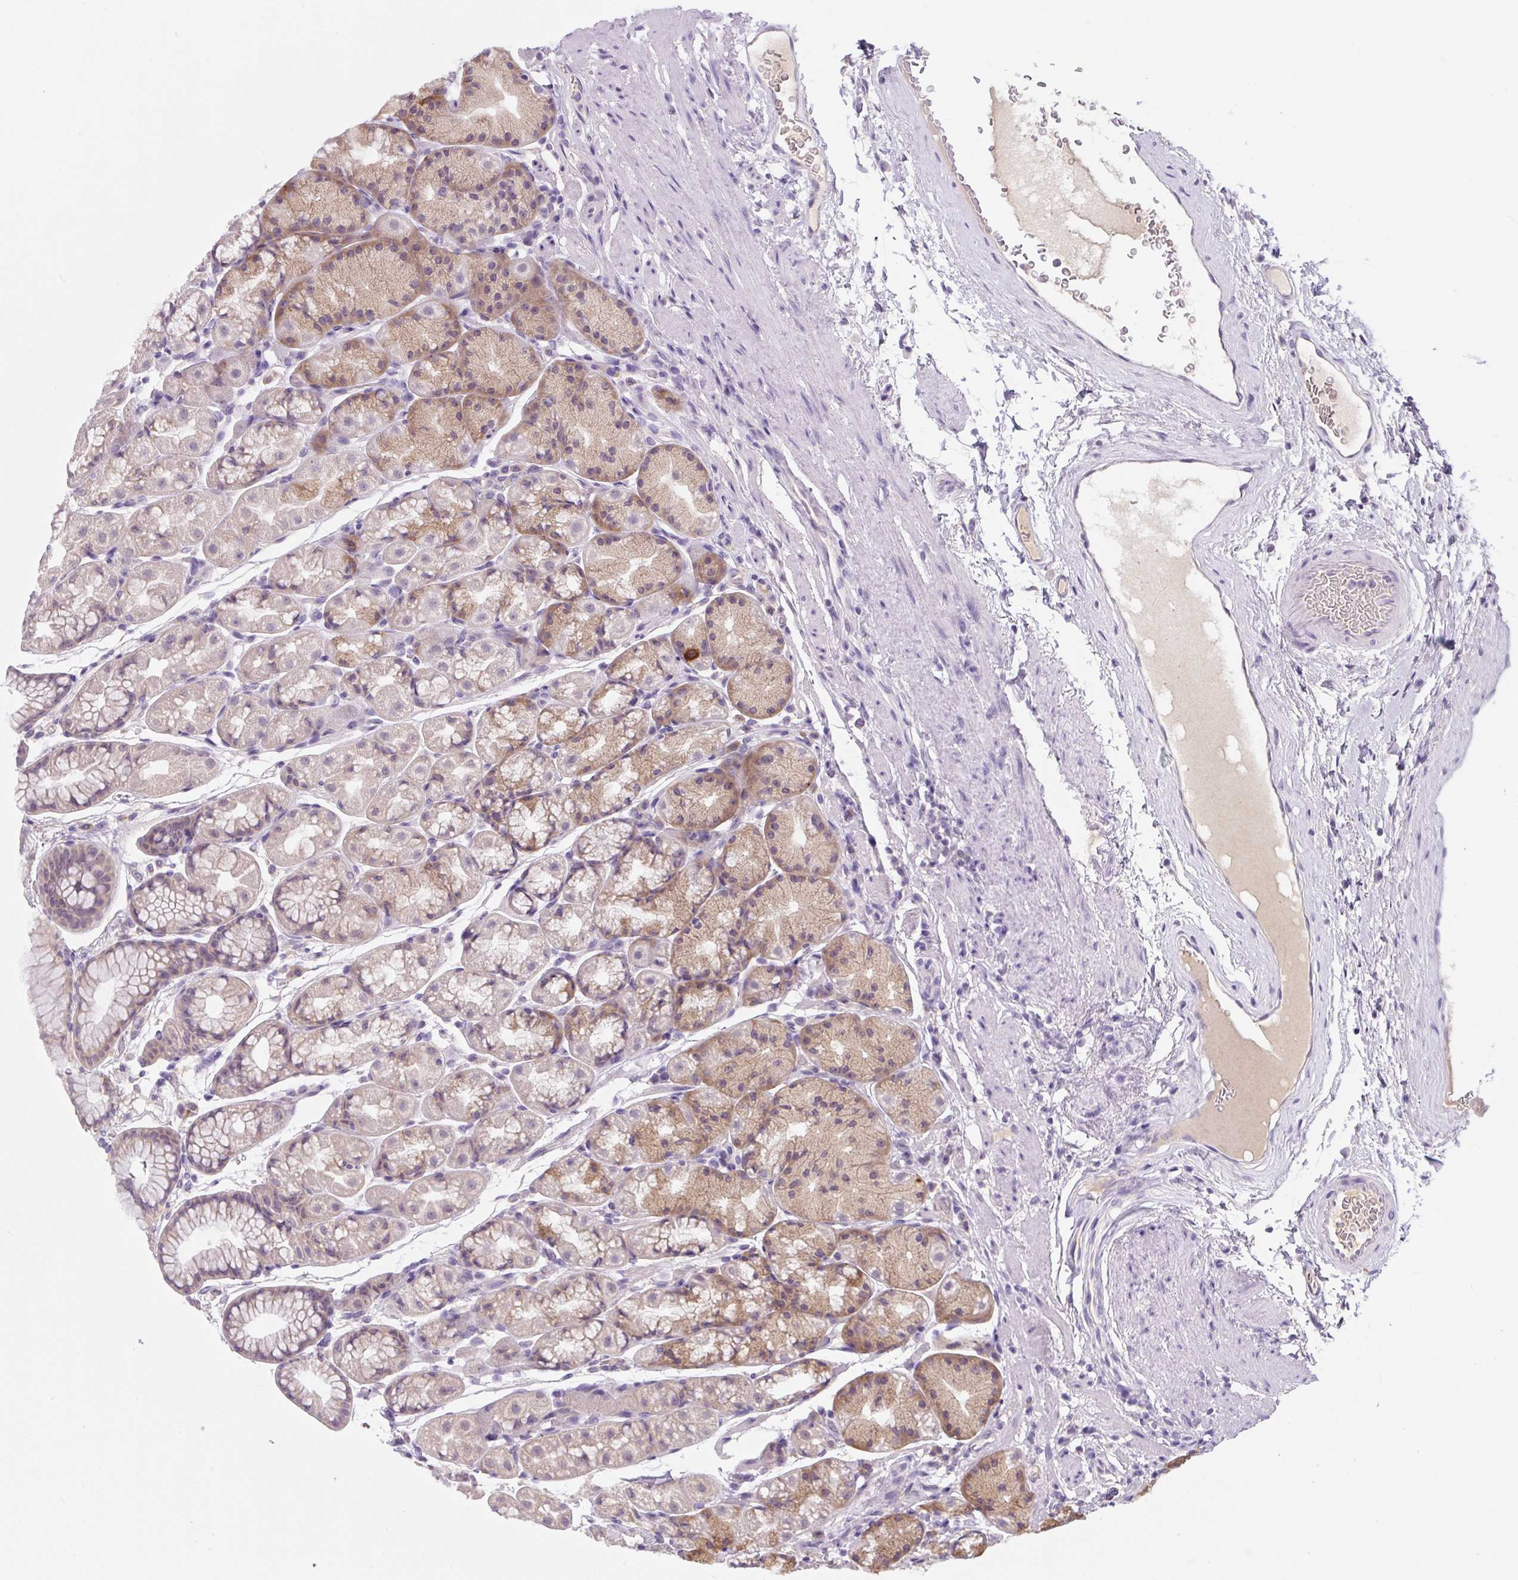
{"staining": {"intensity": "moderate", "quantity": "<25%", "location": "cytoplasmic/membranous"}, "tissue": "stomach", "cell_type": "Glandular cells", "image_type": "normal", "snomed": [{"axis": "morphology", "description": "Normal tissue, NOS"}, {"axis": "topography", "description": "Stomach, lower"}], "caption": "The photomicrograph reveals a brown stain indicating the presence of a protein in the cytoplasmic/membranous of glandular cells in stomach.", "gene": "FZD5", "patient": {"sex": "male", "age": 67}}